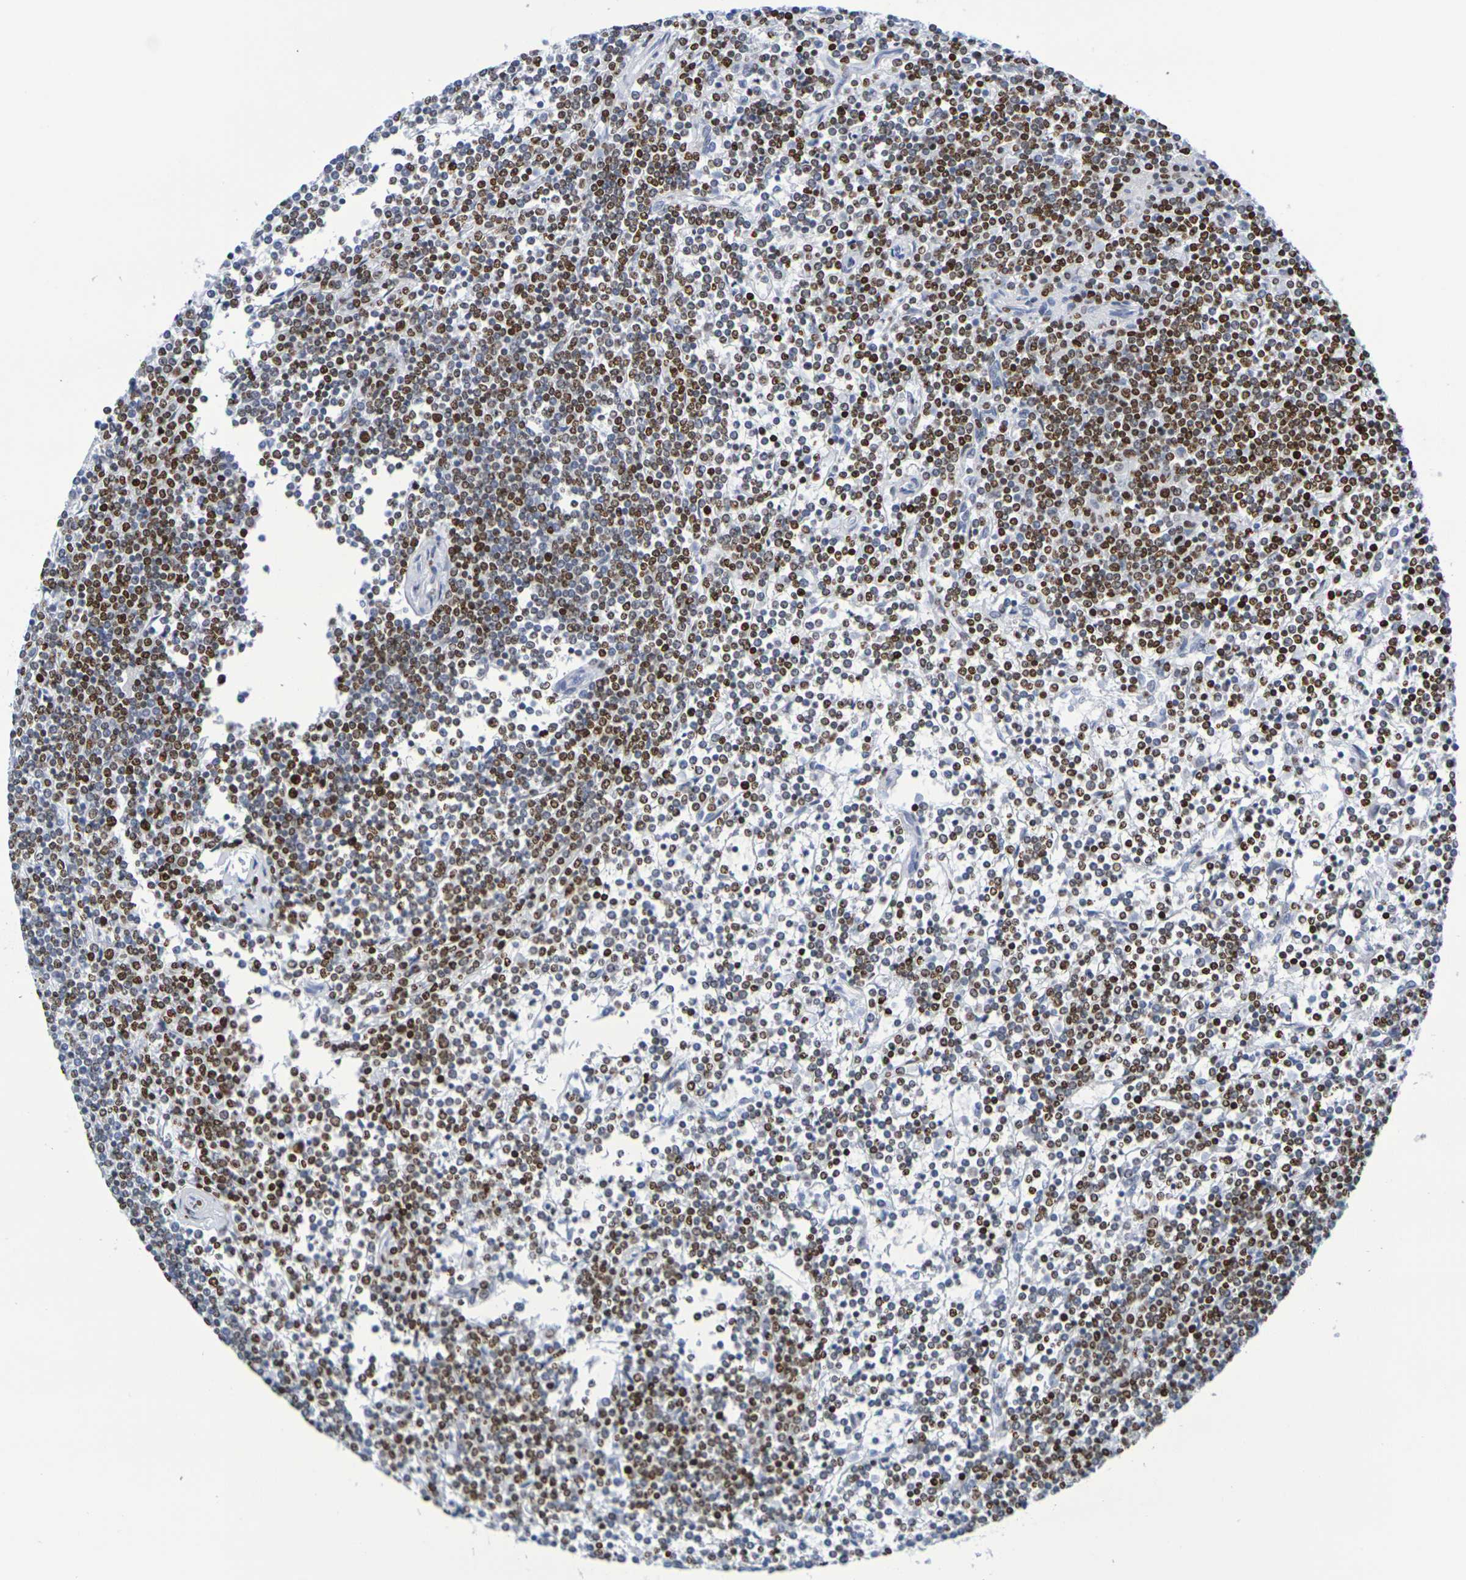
{"staining": {"intensity": "moderate", "quantity": ">75%", "location": "nuclear"}, "tissue": "lymphoma", "cell_type": "Tumor cells", "image_type": "cancer", "snomed": [{"axis": "morphology", "description": "Malignant lymphoma, non-Hodgkin's type, Low grade"}, {"axis": "topography", "description": "Spleen"}], "caption": "Immunohistochemistry staining of low-grade malignant lymphoma, non-Hodgkin's type, which demonstrates medium levels of moderate nuclear positivity in approximately >75% of tumor cells indicating moderate nuclear protein expression. The staining was performed using DAB (brown) for protein detection and nuclei were counterstained in hematoxylin (blue).", "gene": "H1-5", "patient": {"sex": "female", "age": 19}}